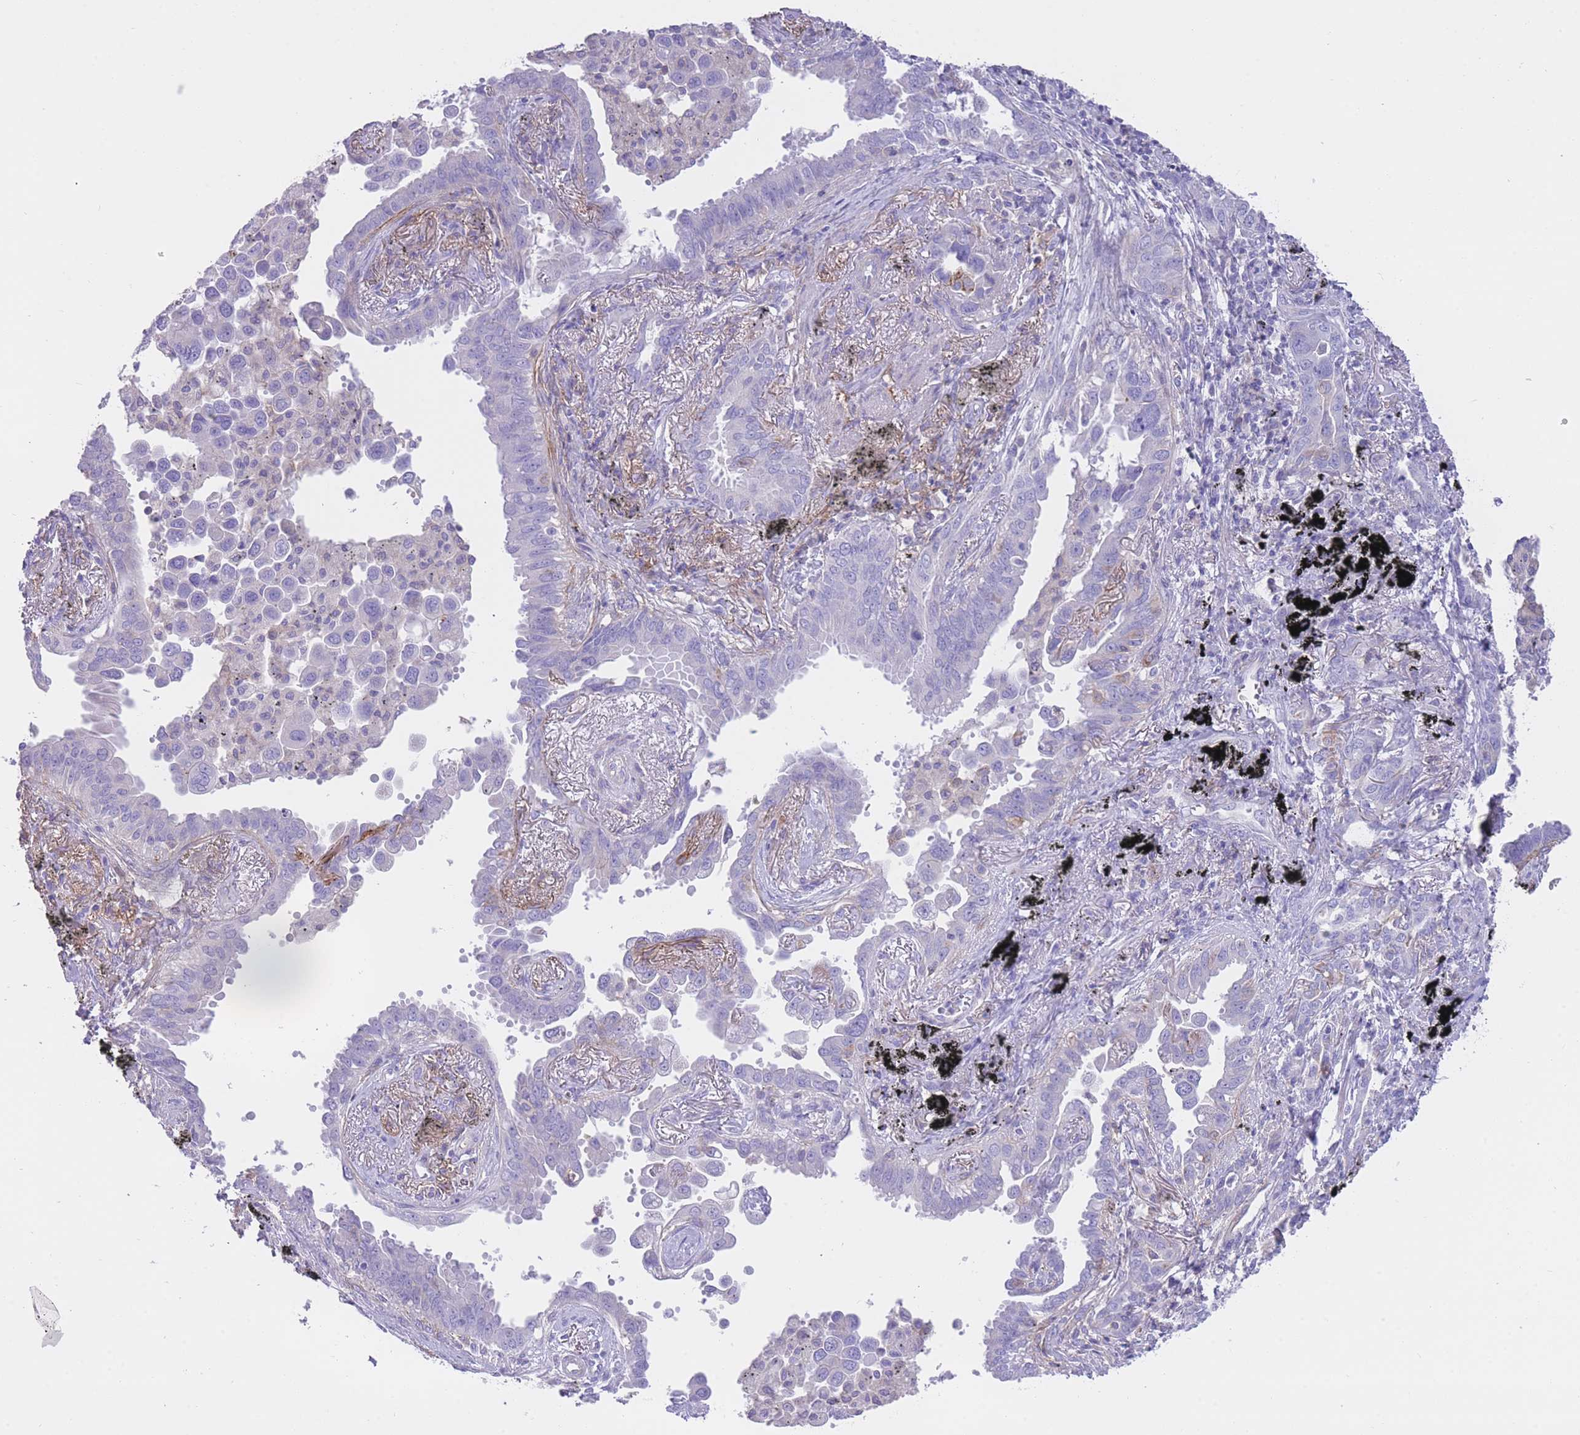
{"staining": {"intensity": "negative", "quantity": "none", "location": "none"}, "tissue": "lung cancer", "cell_type": "Tumor cells", "image_type": "cancer", "snomed": [{"axis": "morphology", "description": "Adenocarcinoma, NOS"}, {"axis": "topography", "description": "Lung"}], "caption": "Tumor cells are negative for brown protein staining in adenocarcinoma (lung).", "gene": "LDB3", "patient": {"sex": "male", "age": 67}}